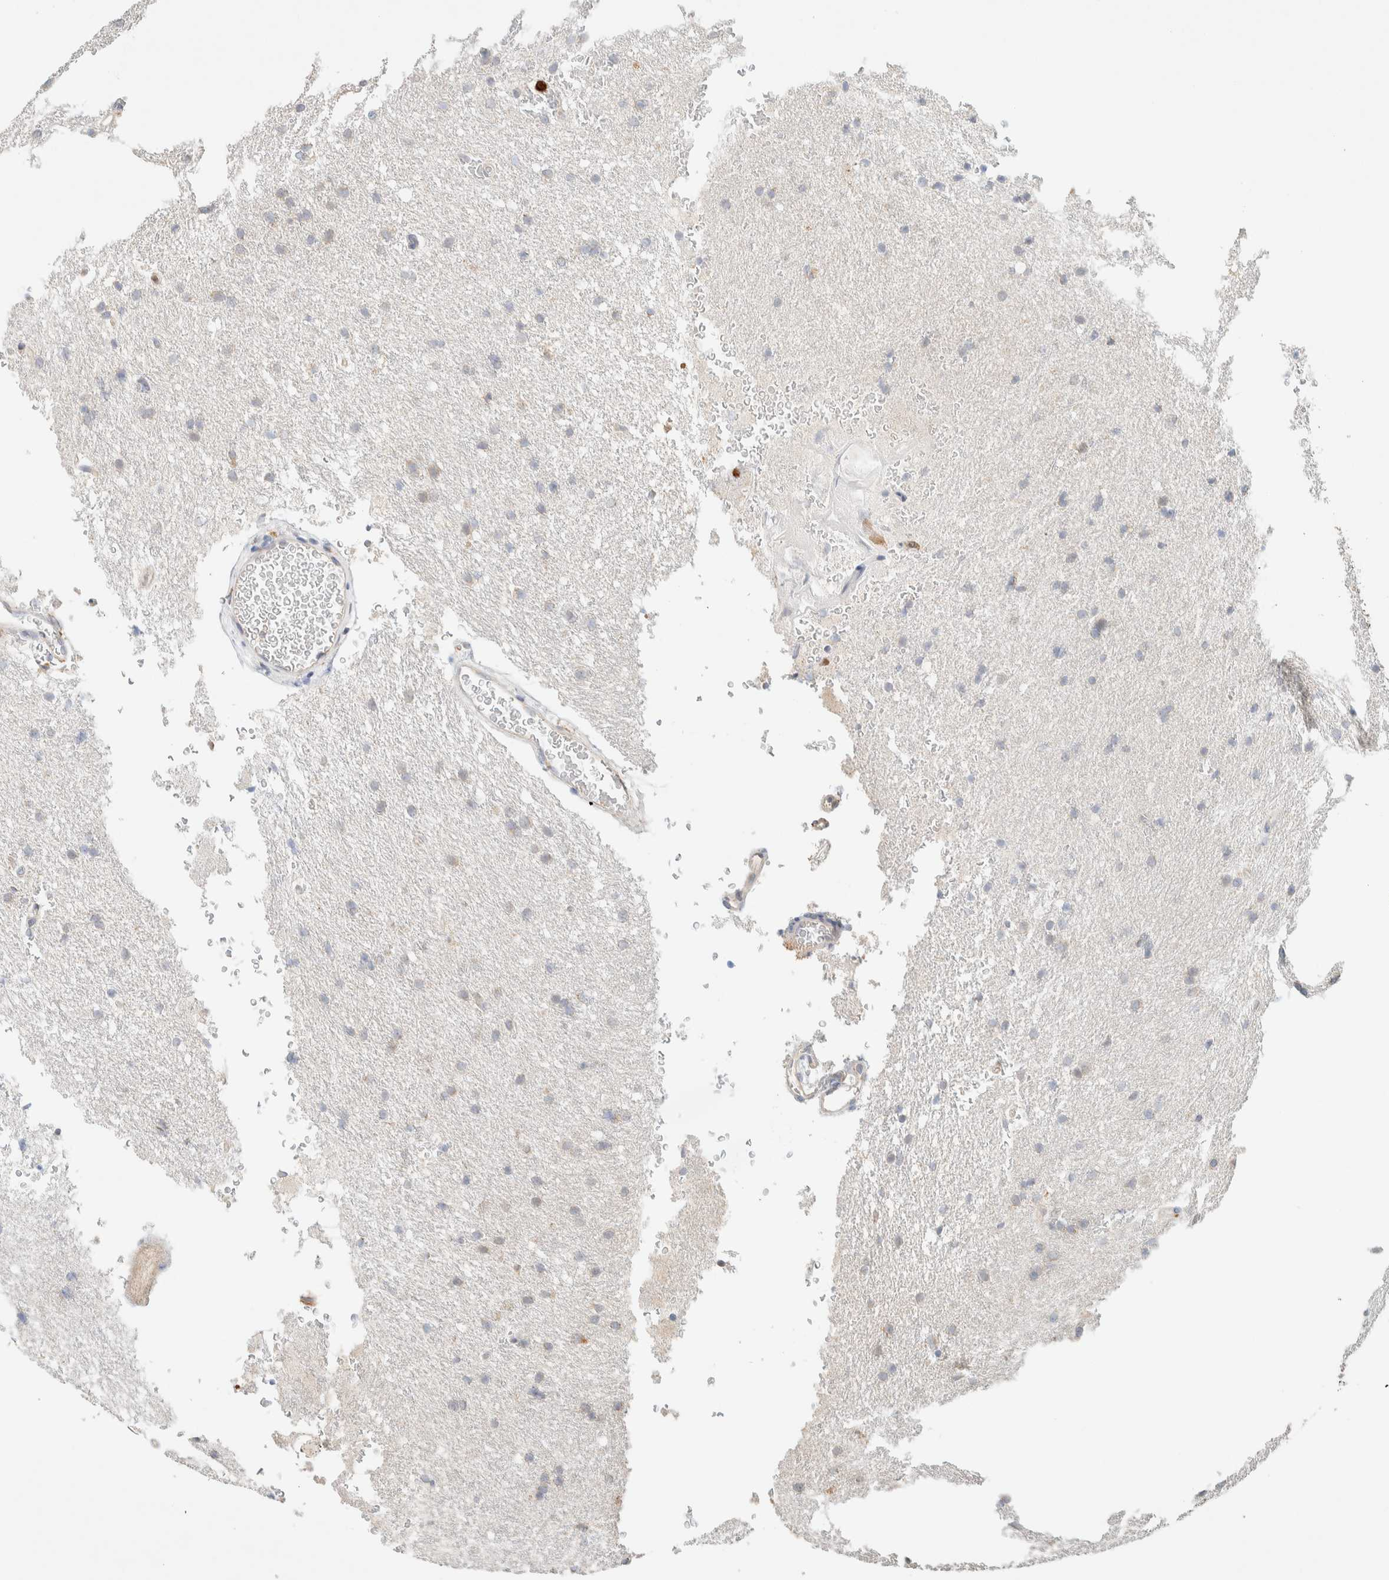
{"staining": {"intensity": "negative", "quantity": "none", "location": "none"}, "tissue": "glioma", "cell_type": "Tumor cells", "image_type": "cancer", "snomed": [{"axis": "morphology", "description": "Glioma, malignant, Low grade"}, {"axis": "topography", "description": "Brain"}], "caption": "The IHC photomicrograph has no significant expression in tumor cells of malignant glioma (low-grade) tissue.", "gene": "TTC3", "patient": {"sex": "female", "age": 37}}